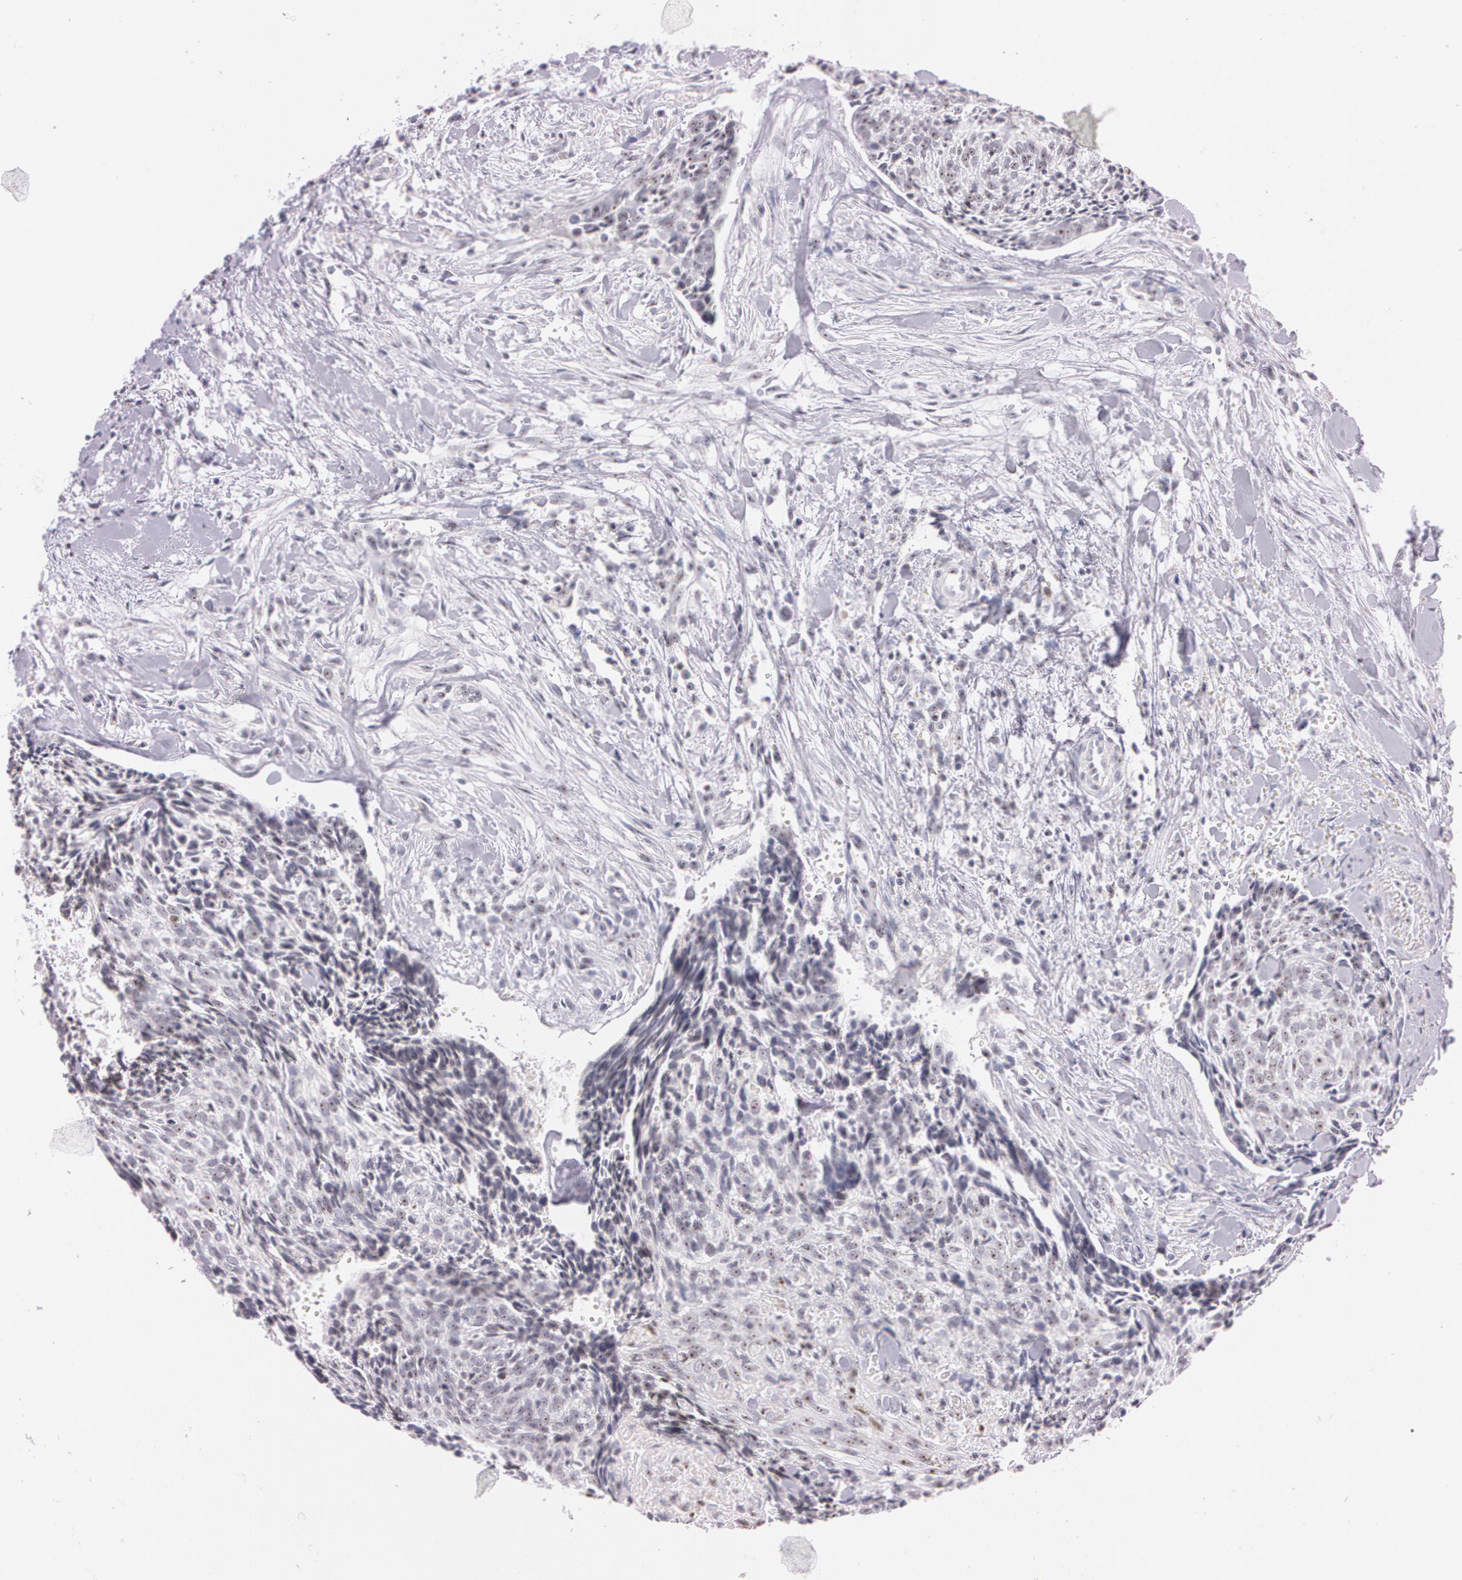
{"staining": {"intensity": "moderate", "quantity": "25%-75%", "location": "nuclear"}, "tissue": "head and neck cancer", "cell_type": "Tumor cells", "image_type": "cancer", "snomed": [{"axis": "morphology", "description": "Squamous cell carcinoma, NOS"}, {"axis": "topography", "description": "Salivary gland"}, {"axis": "topography", "description": "Head-Neck"}], "caption": "IHC histopathology image of neoplastic tissue: human squamous cell carcinoma (head and neck) stained using immunohistochemistry reveals medium levels of moderate protein expression localized specifically in the nuclear of tumor cells, appearing as a nuclear brown color.", "gene": "FBL", "patient": {"sex": "male", "age": 70}}